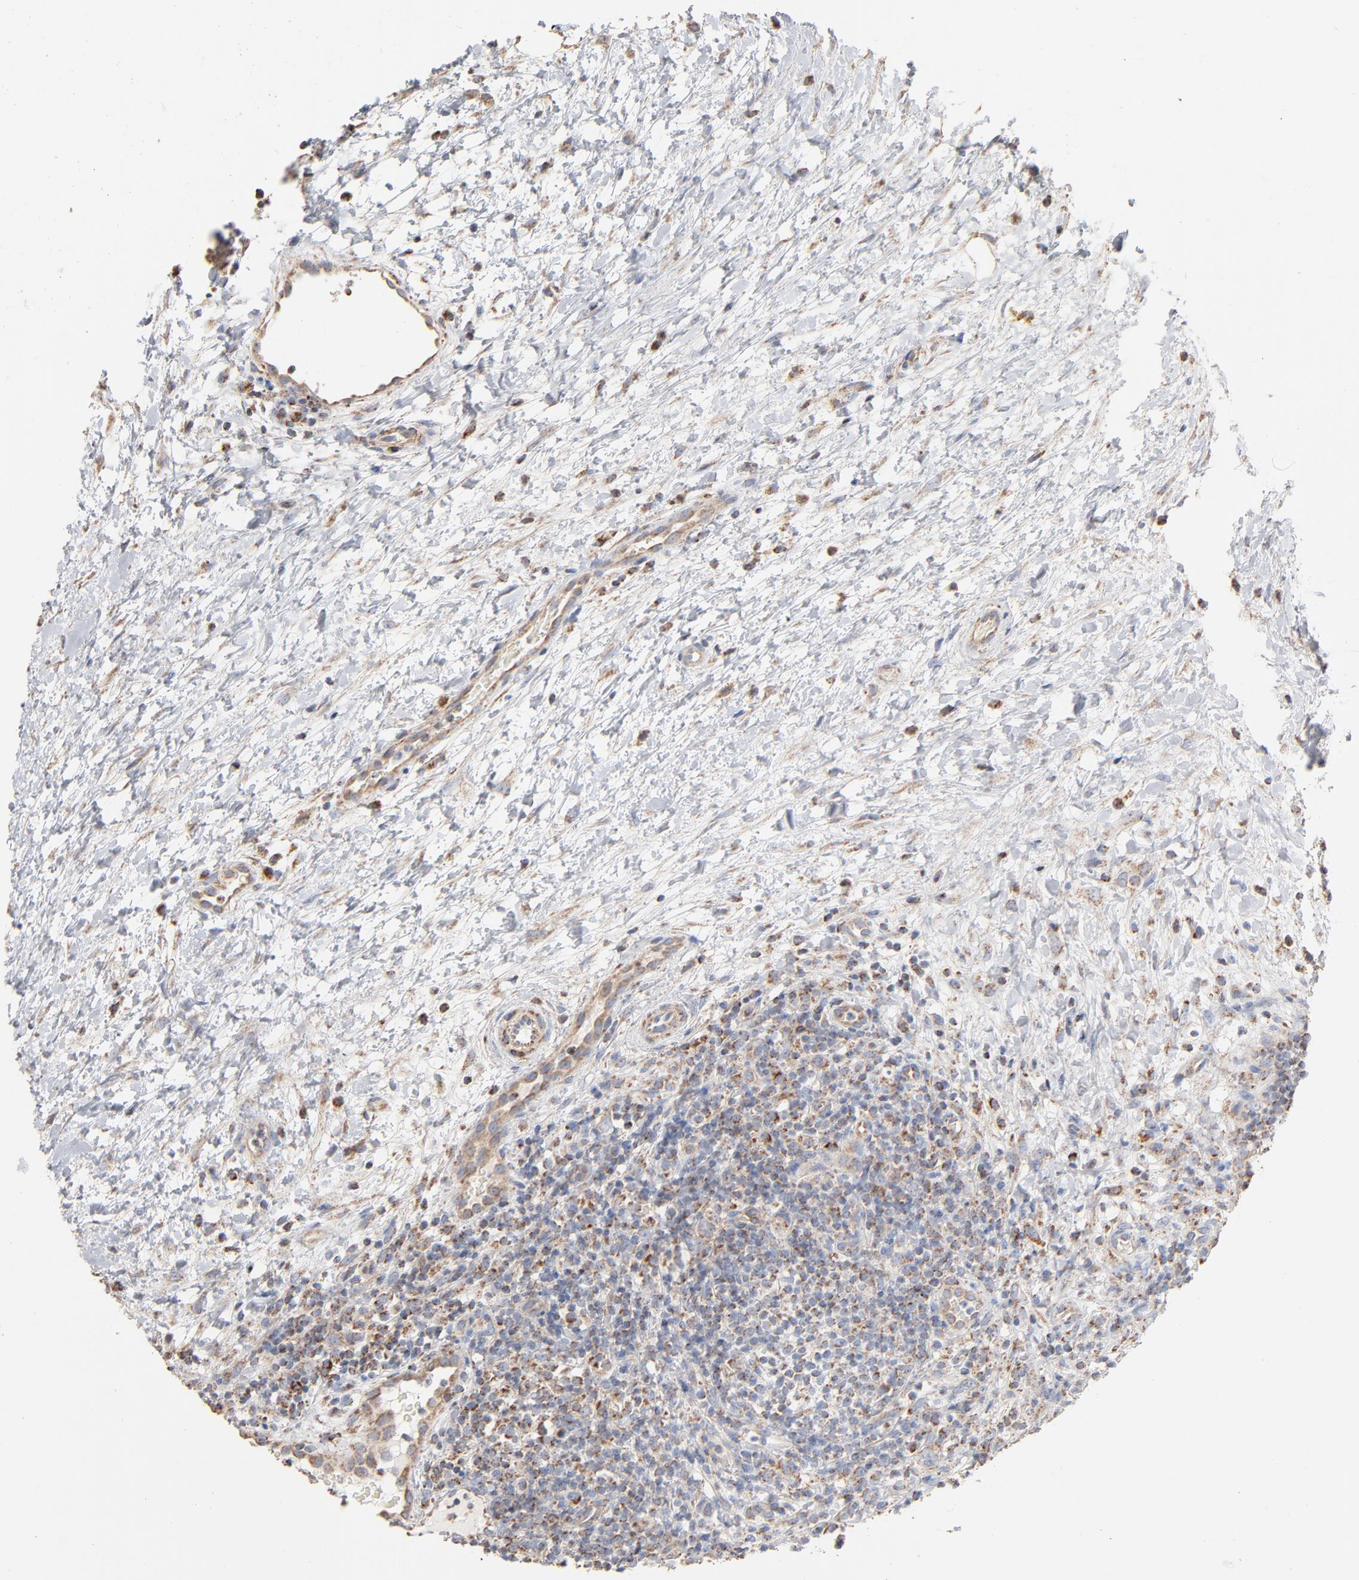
{"staining": {"intensity": "moderate", "quantity": "25%-75%", "location": "cytoplasmic/membranous"}, "tissue": "lymphoma", "cell_type": "Tumor cells", "image_type": "cancer", "snomed": [{"axis": "morphology", "description": "Malignant lymphoma, non-Hodgkin's type, Low grade"}, {"axis": "topography", "description": "Lymph node"}], "caption": "Protein staining of lymphoma tissue reveals moderate cytoplasmic/membranous positivity in approximately 25%-75% of tumor cells.", "gene": "UQCRC1", "patient": {"sex": "female", "age": 76}}